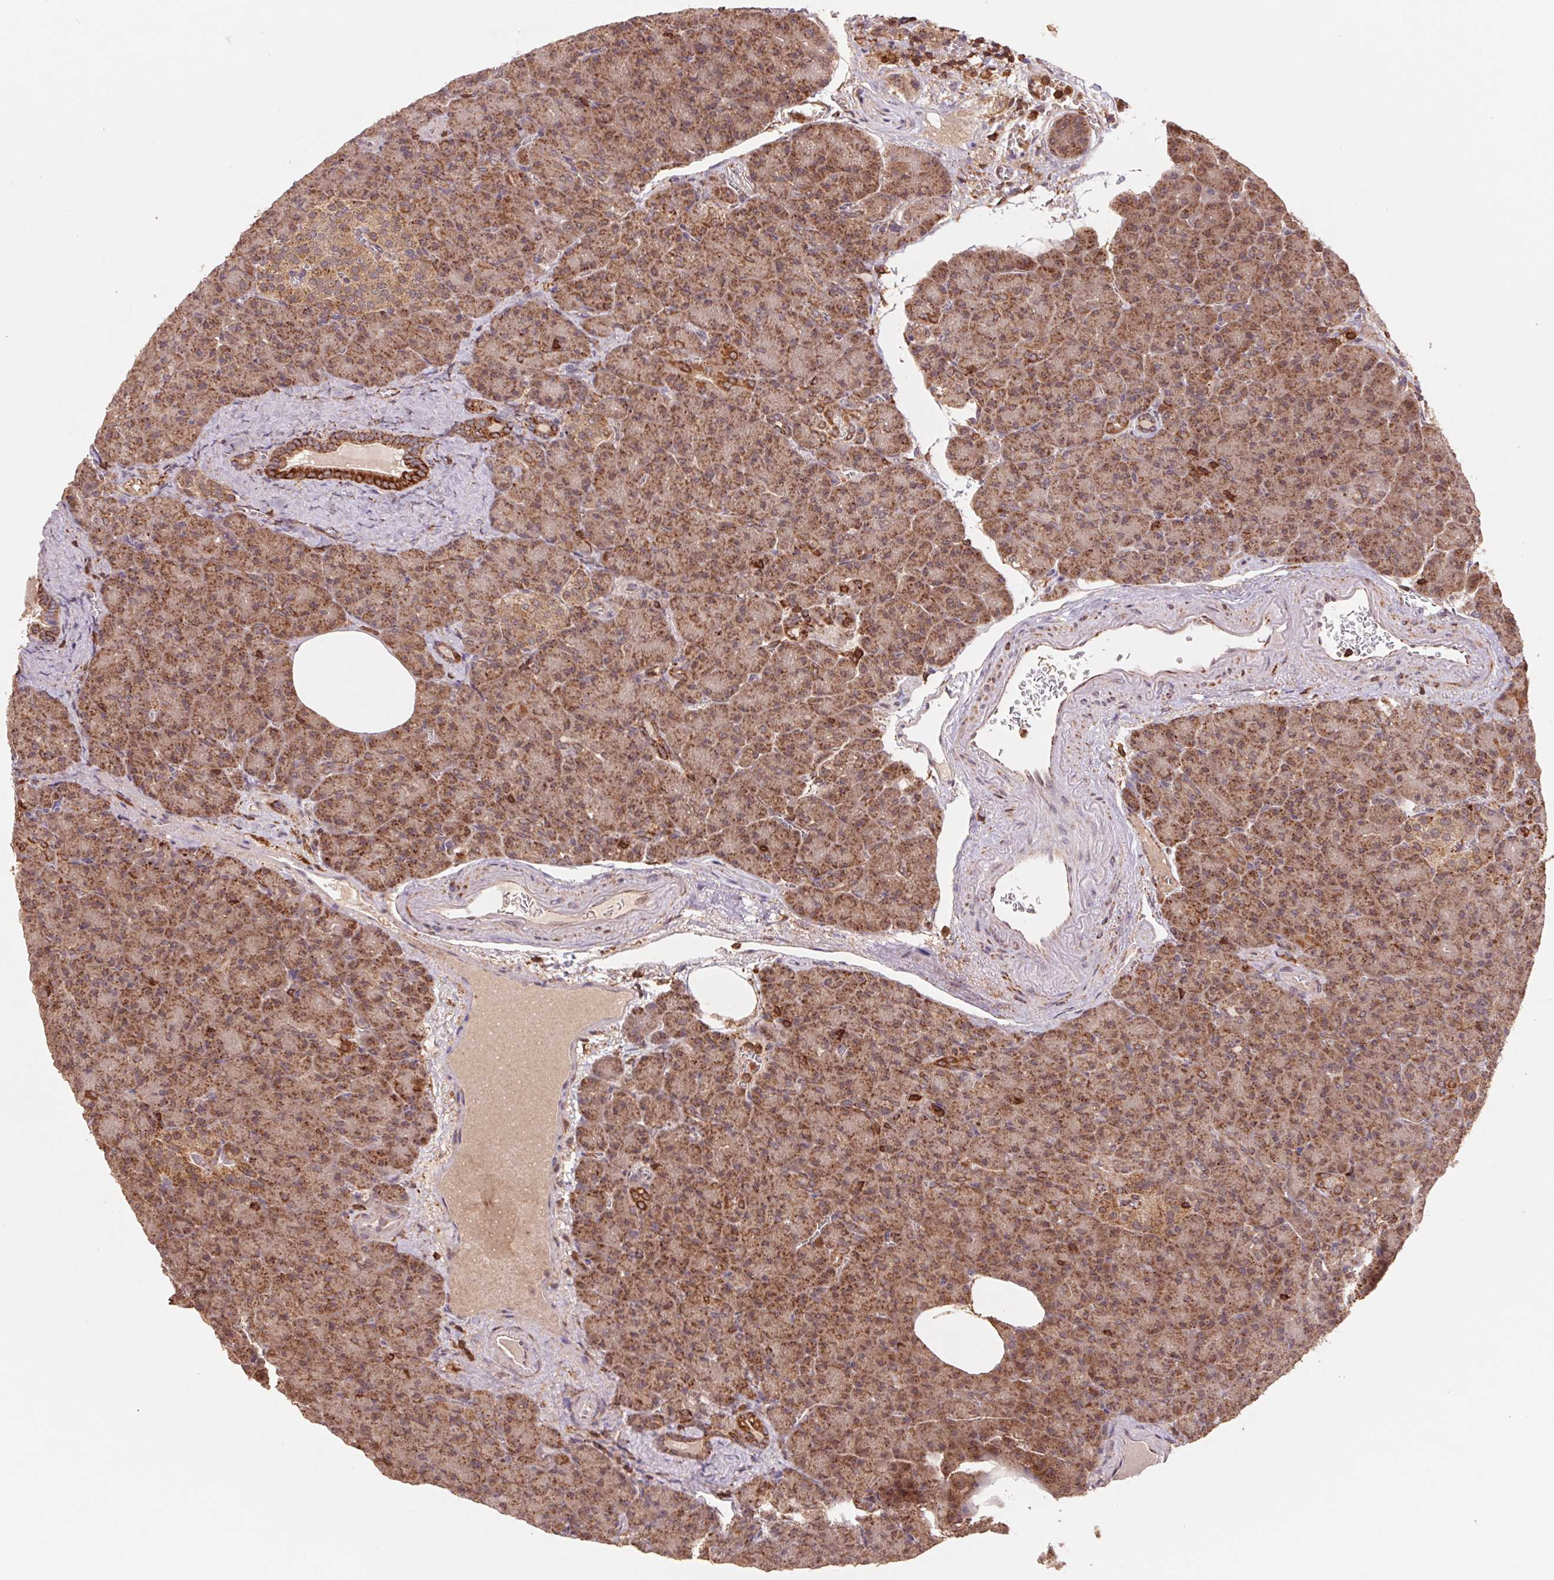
{"staining": {"intensity": "strong", "quantity": ">75%", "location": "cytoplasmic/membranous"}, "tissue": "pancreas", "cell_type": "Exocrine glandular cells", "image_type": "normal", "snomed": [{"axis": "morphology", "description": "Normal tissue, NOS"}, {"axis": "topography", "description": "Pancreas"}], "caption": "A high amount of strong cytoplasmic/membranous expression is identified in about >75% of exocrine glandular cells in normal pancreas.", "gene": "URM1", "patient": {"sex": "female", "age": 74}}